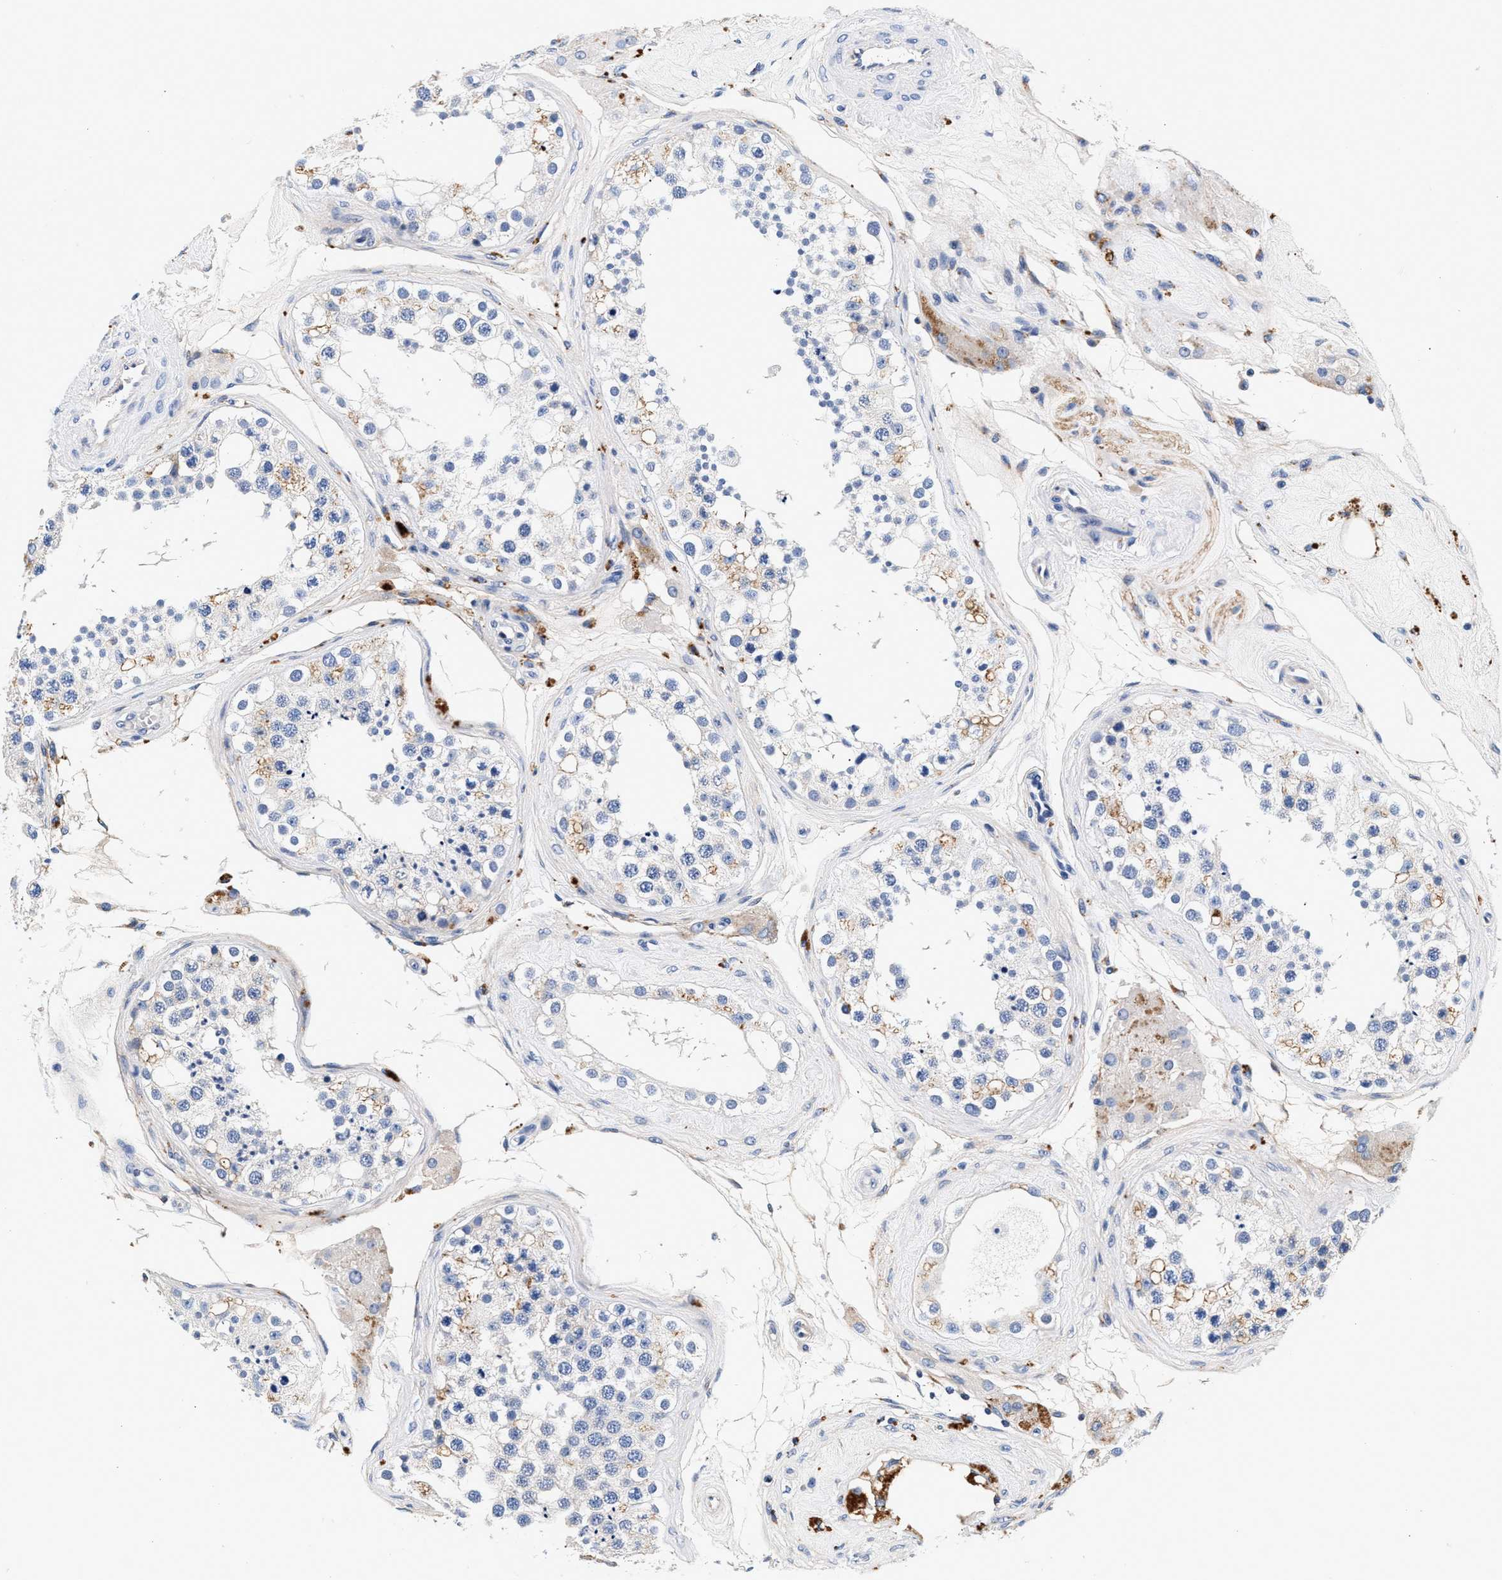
{"staining": {"intensity": "negative", "quantity": "none", "location": "none"}, "tissue": "testis", "cell_type": "Cells in seminiferous ducts", "image_type": "normal", "snomed": [{"axis": "morphology", "description": "Normal tissue, NOS"}, {"axis": "topography", "description": "Testis"}], "caption": "An immunohistochemistry image of benign testis is shown. There is no staining in cells in seminiferous ducts of testis. (DAB immunohistochemistry (IHC), high magnification).", "gene": "GNAI3", "patient": {"sex": "male", "age": 68}}